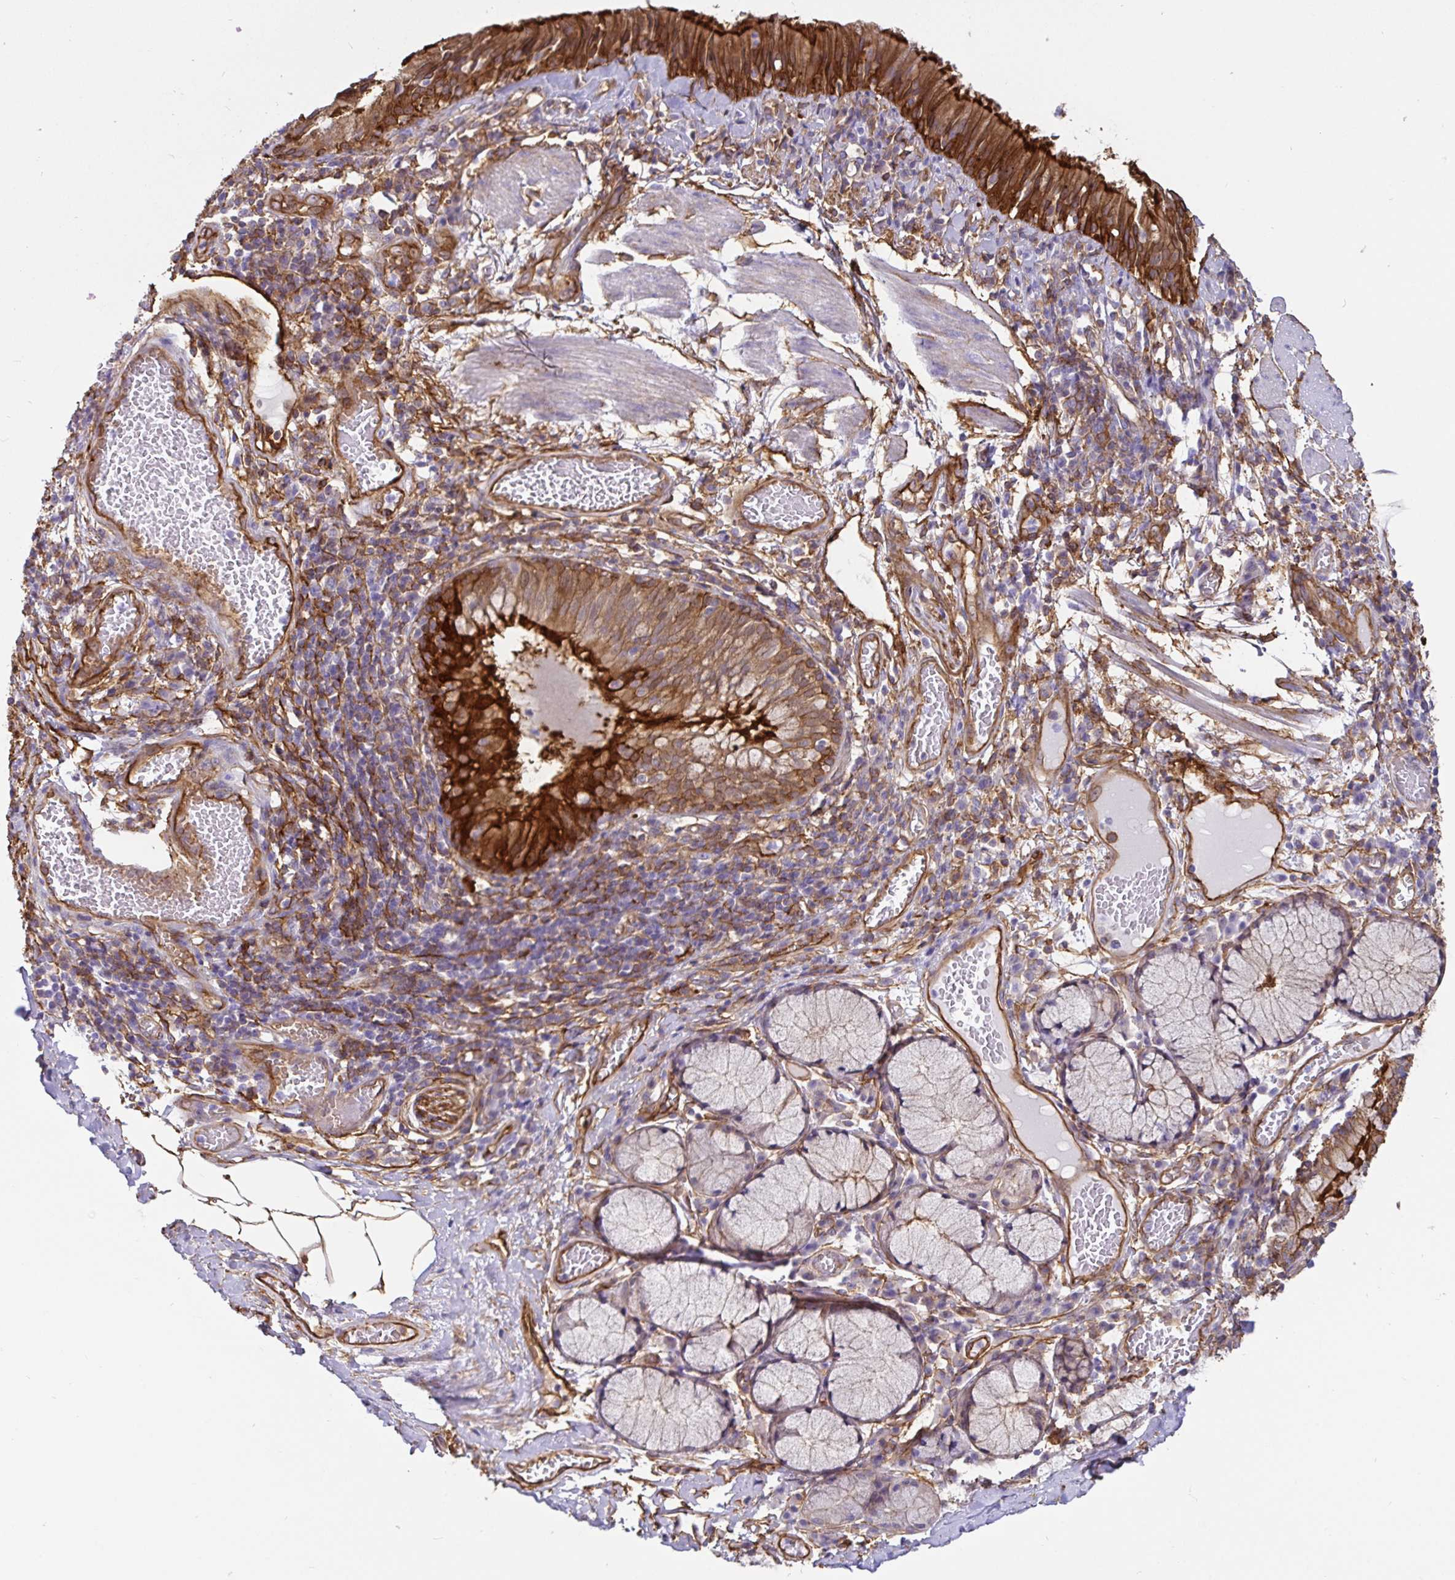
{"staining": {"intensity": "moderate", "quantity": ">75%", "location": "cytoplasmic/membranous"}, "tissue": "adipose tissue", "cell_type": "Adipocytes", "image_type": "normal", "snomed": [{"axis": "morphology", "description": "Normal tissue, NOS"}, {"axis": "topography", "description": "Cartilage tissue"}, {"axis": "topography", "description": "Bronchus"}], "caption": "DAB immunohistochemical staining of unremarkable human adipose tissue displays moderate cytoplasmic/membranous protein positivity in approximately >75% of adipocytes.", "gene": "ANXA2", "patient": {"sex": "male", "age": 56}}